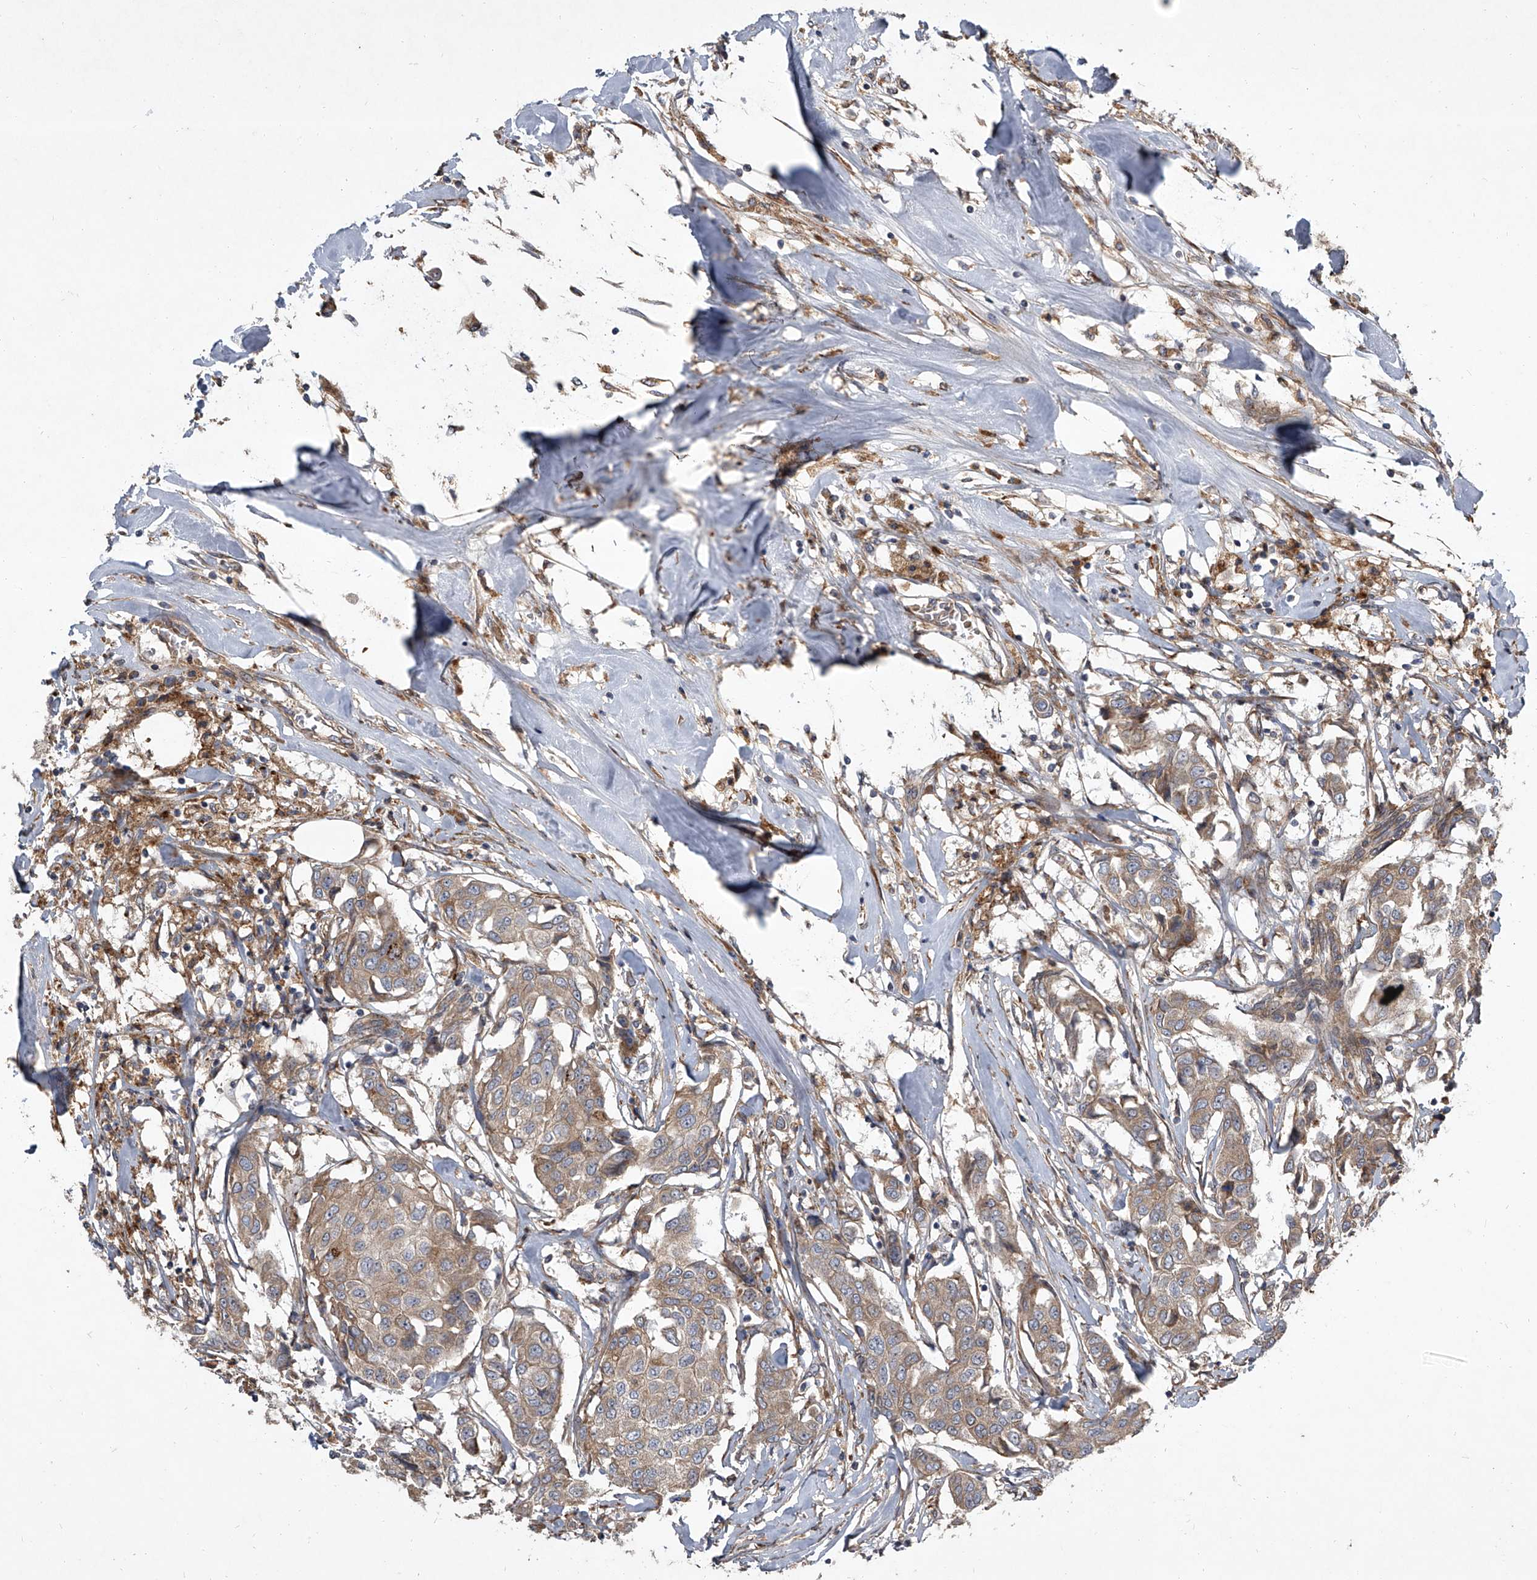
{"staining": {"intensity": "weak", "quantity": ">75%", "location": "cytoplasmic/membranous"}, "tissue": "breast cancer", "cell_type": "Tumor cells", "image_type": "cancer", "snomed": [{"axis": "morphology", "description": "Duct carcinoma"}, {"axis": "topography", "description": "Breast"}], "caption": "Protein expression analysis of human breast cancer (intraductal carcinoma) reveals weak cytoplasmic/membranous positivity in approximately >75% of tumor cells. The staining was performed using DAB (3,3'-diaminobenzidine), with brown indicating positive protein expression. Nuclei are stained blue with hematoxylin.", "gene": "EVA1C", "patient": {"sex": "female", "age": 80}}